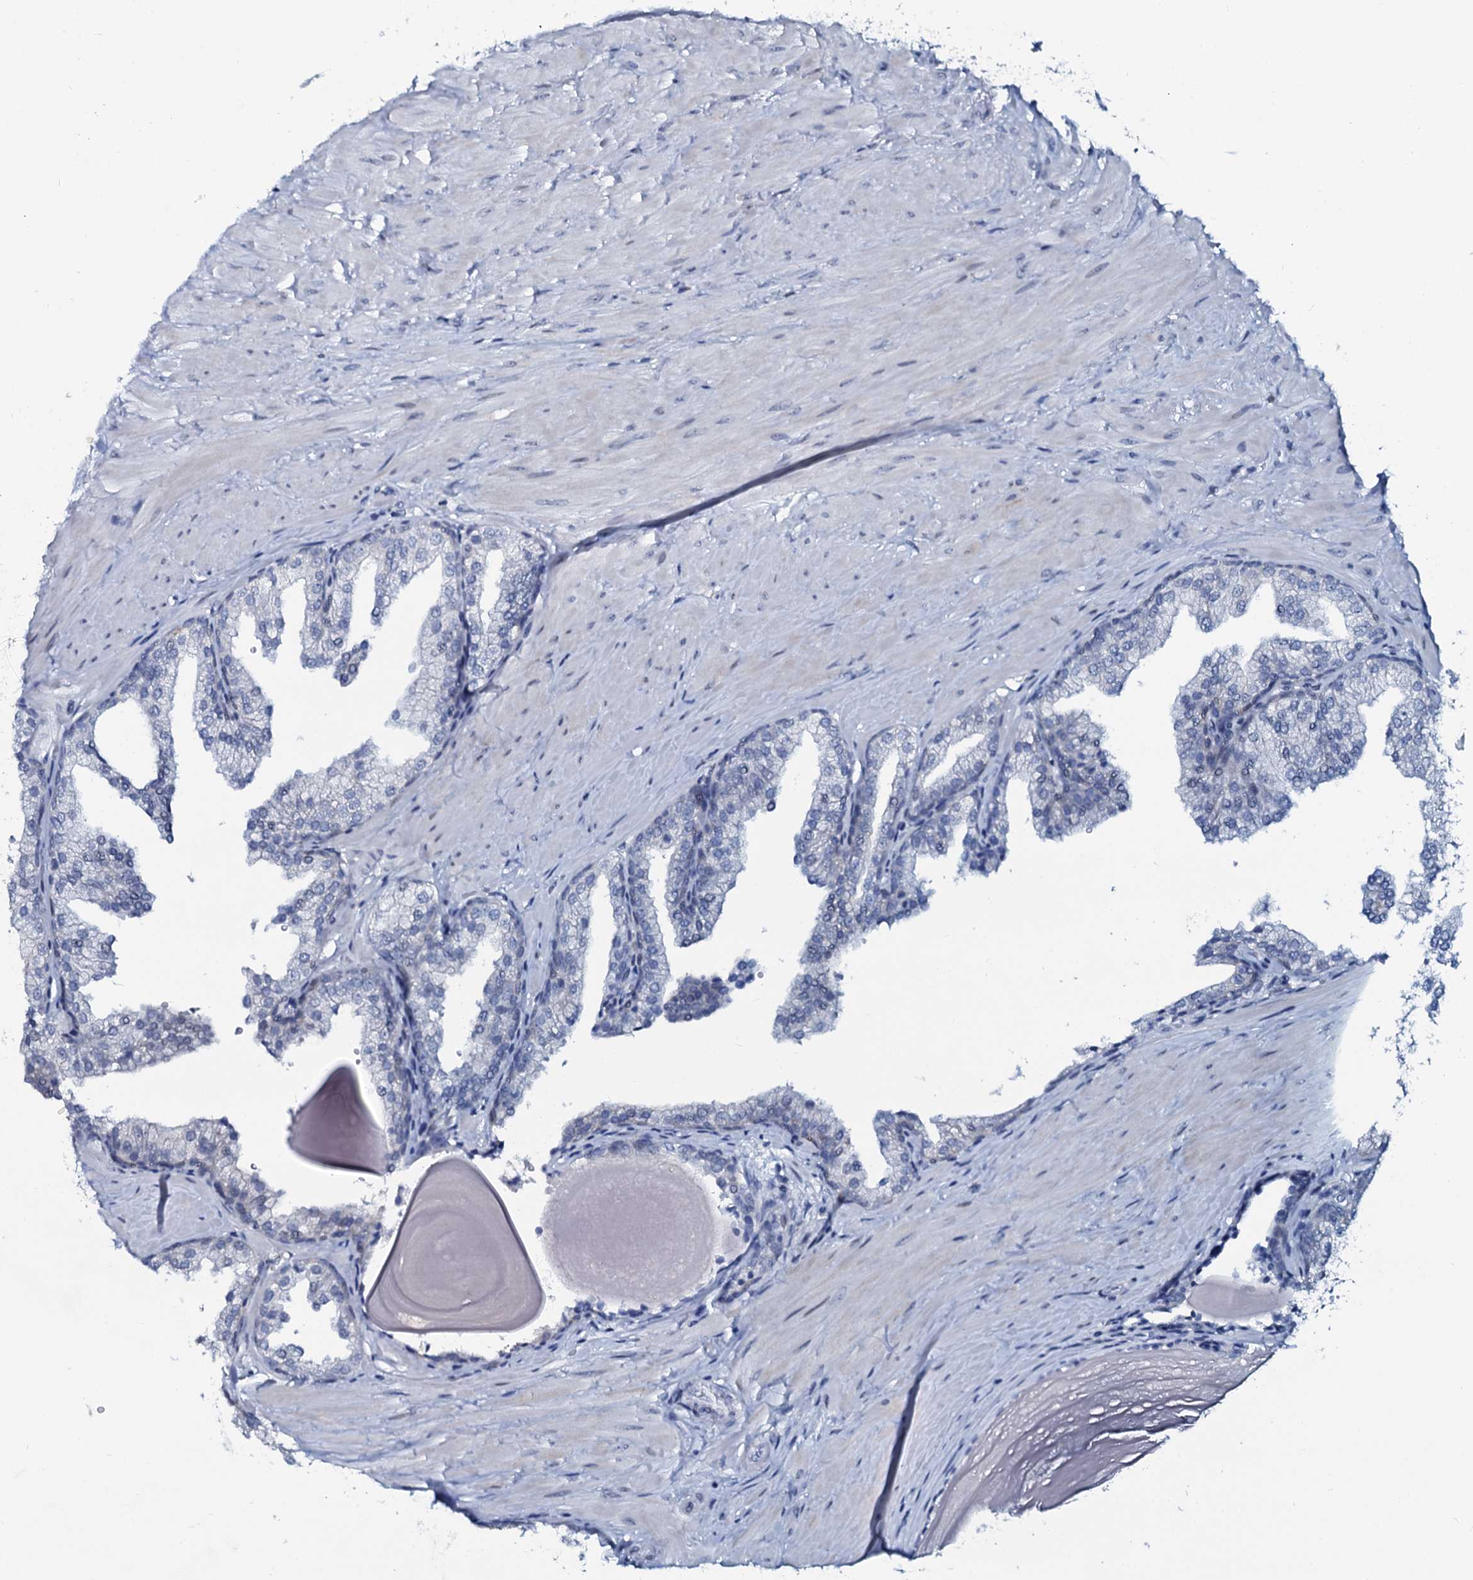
{"staining": {"intensity": "negative", "quantity": "none", "location": "none"}, "tissue": "prostate", "cell_type": "Glandular cells", "image_type": "normal", "snomed": [{"axis": "morphology", "description": "Normal tissue, NOS"}, {"axis": "topography", "description": "Prostate"}], "caption": "Micrograph shows no significant protein staining in glandular cells of benign prostate.", "gene": "SLC4A7", "patient": {"sex": "male", "age": 48}}